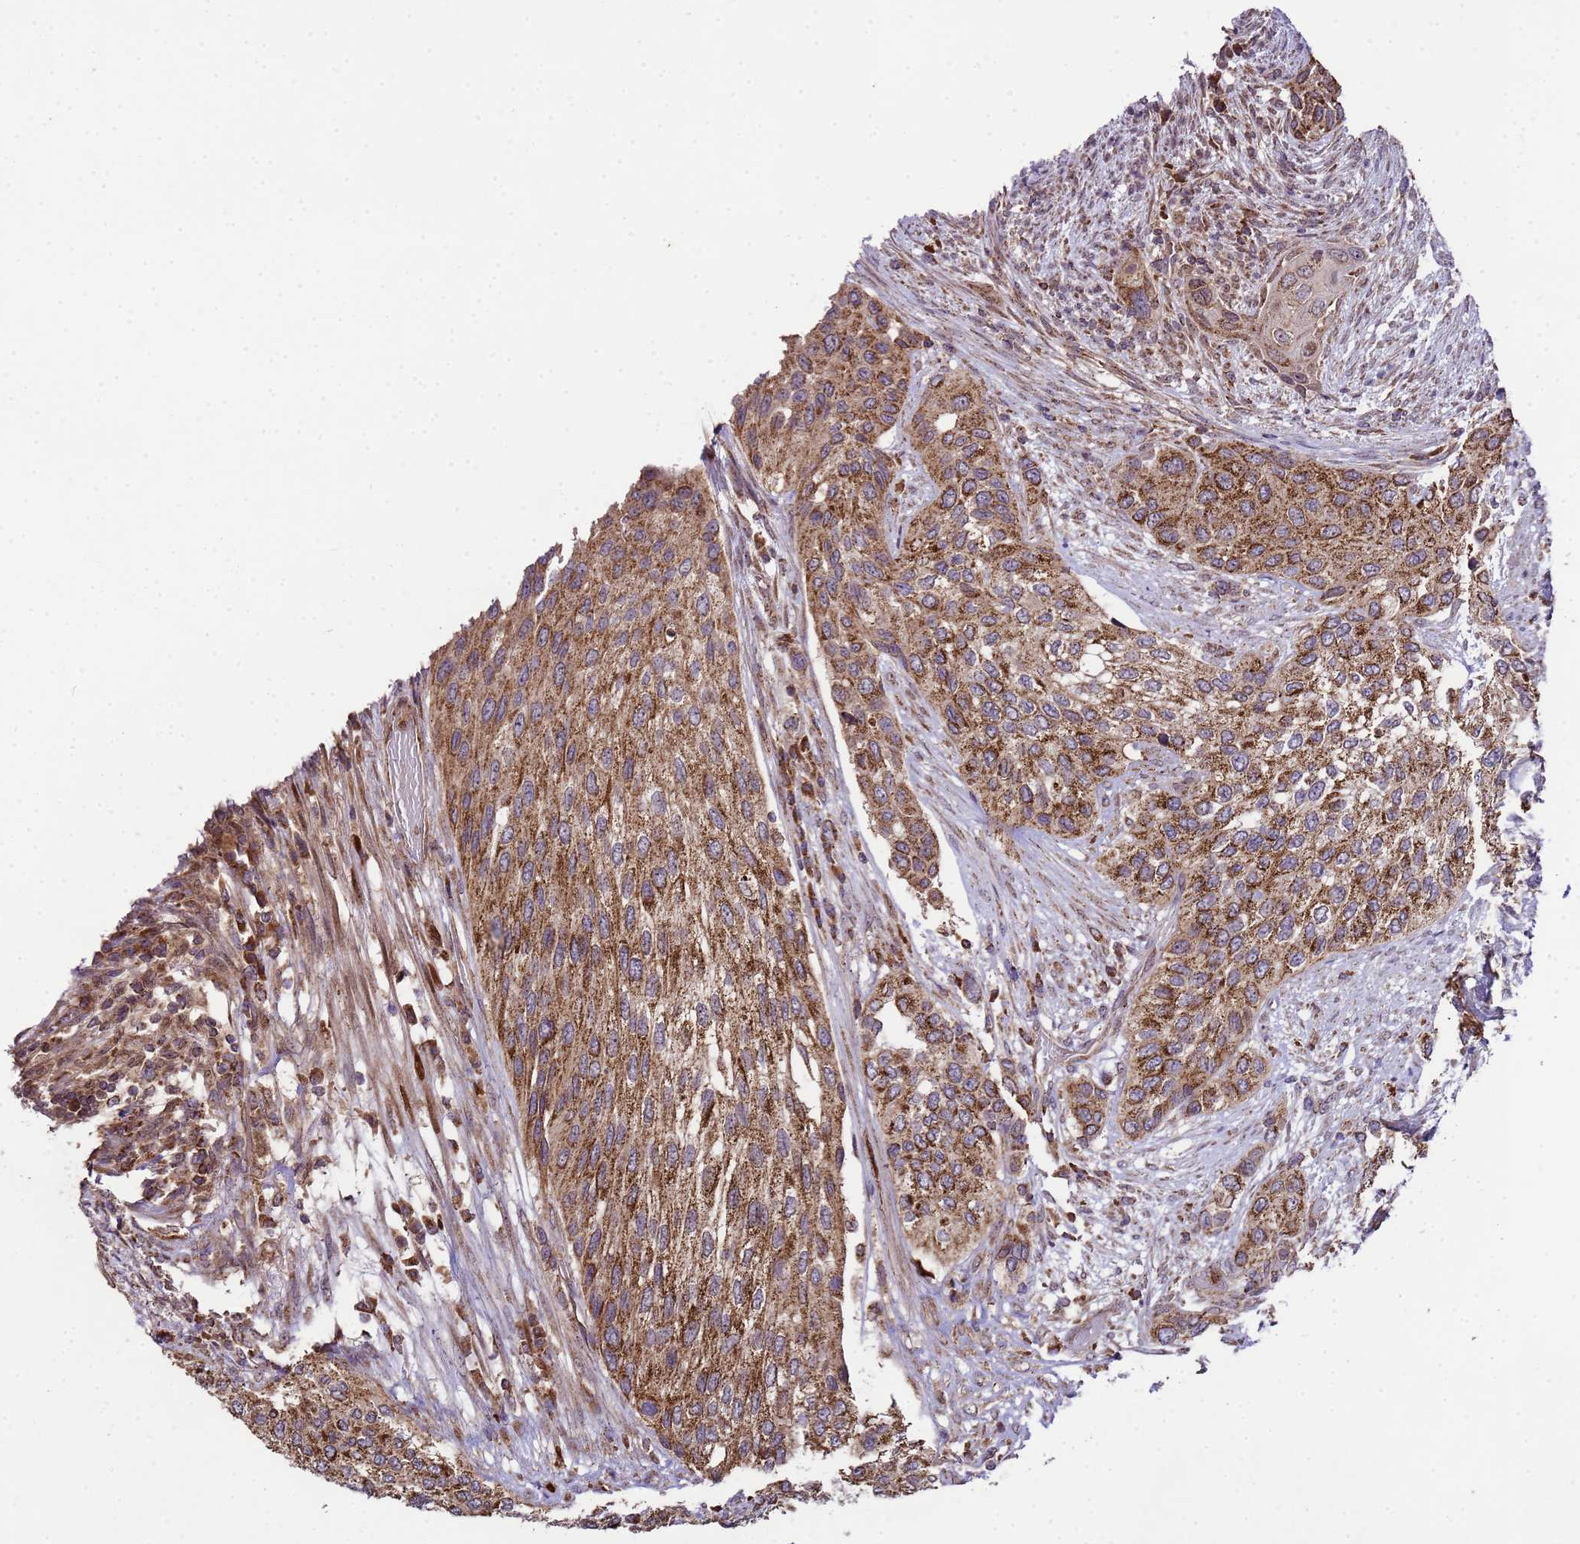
{"staining": {"intensity": "moderate", "quantity": ">75%", "location": "cytoplasmic/membranous"}, "tissue": "urothelial cancer", "cell_type": "Tumor cells", "image_type": "cancer", "snomed": [{"axis": "morphology", "description": "Normal tissue, NOS"}, {"axis": "morphology", "description": "Urothelial carcinoma, High grade"}, {"axis": "topography", "description": "Vascular tissue"}, {"axis": "topography", "description": "Urinary bladder"}], "caption": "Immunohistochemistry photomicrograph of high-grade urothelial carcinoma stained for a protein (brown), which exhibits medium levels of moderate cytoplasmic/membranous expression in approximately >75% of tumor cells.", "gene": "HSPBAP1", "patient": {"sex": "female", "age": 56}}